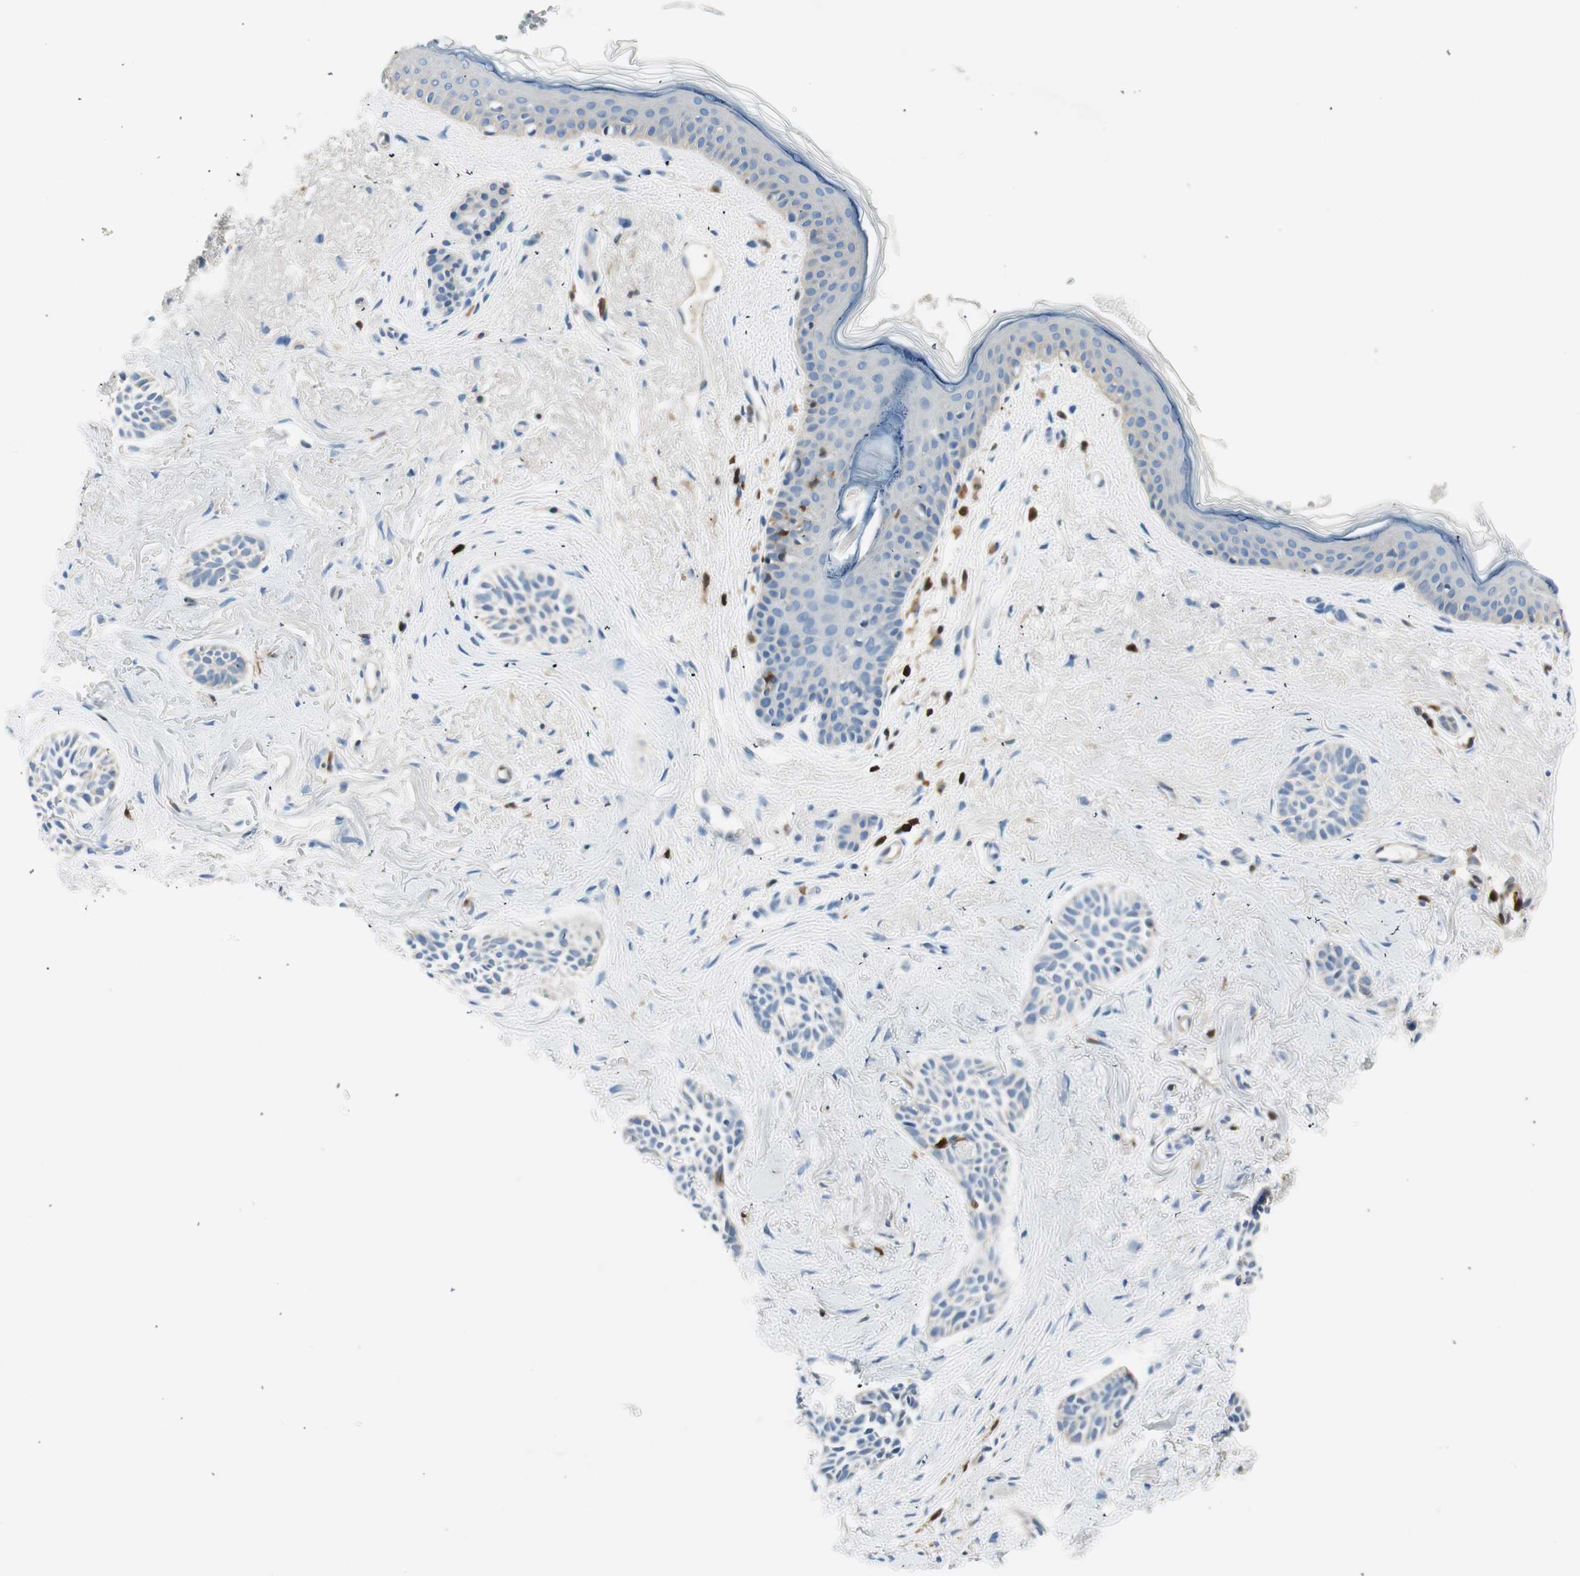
{"staining": {"intensity": "negative", "quantity": "none", "location": "none"}, "tissue": "skin cancer", "cell_type": "Tumor cells", "image_type": "cancer", "snomed": [{"axis": "morphology", "description": "Normal tissue, NOS"}, {"axis": "morphology", "description": "Basal cell carcinoma"}, {"axis": "topography", "description": "Skin"}], "caption": "An IHC histopathology image of skin basal cell carcinoma is shown. There is no staining in tumor cells of skin basal cell carcinoma.", "gene": "COTL1", "patient": {"sex": "female", "age": 84}}